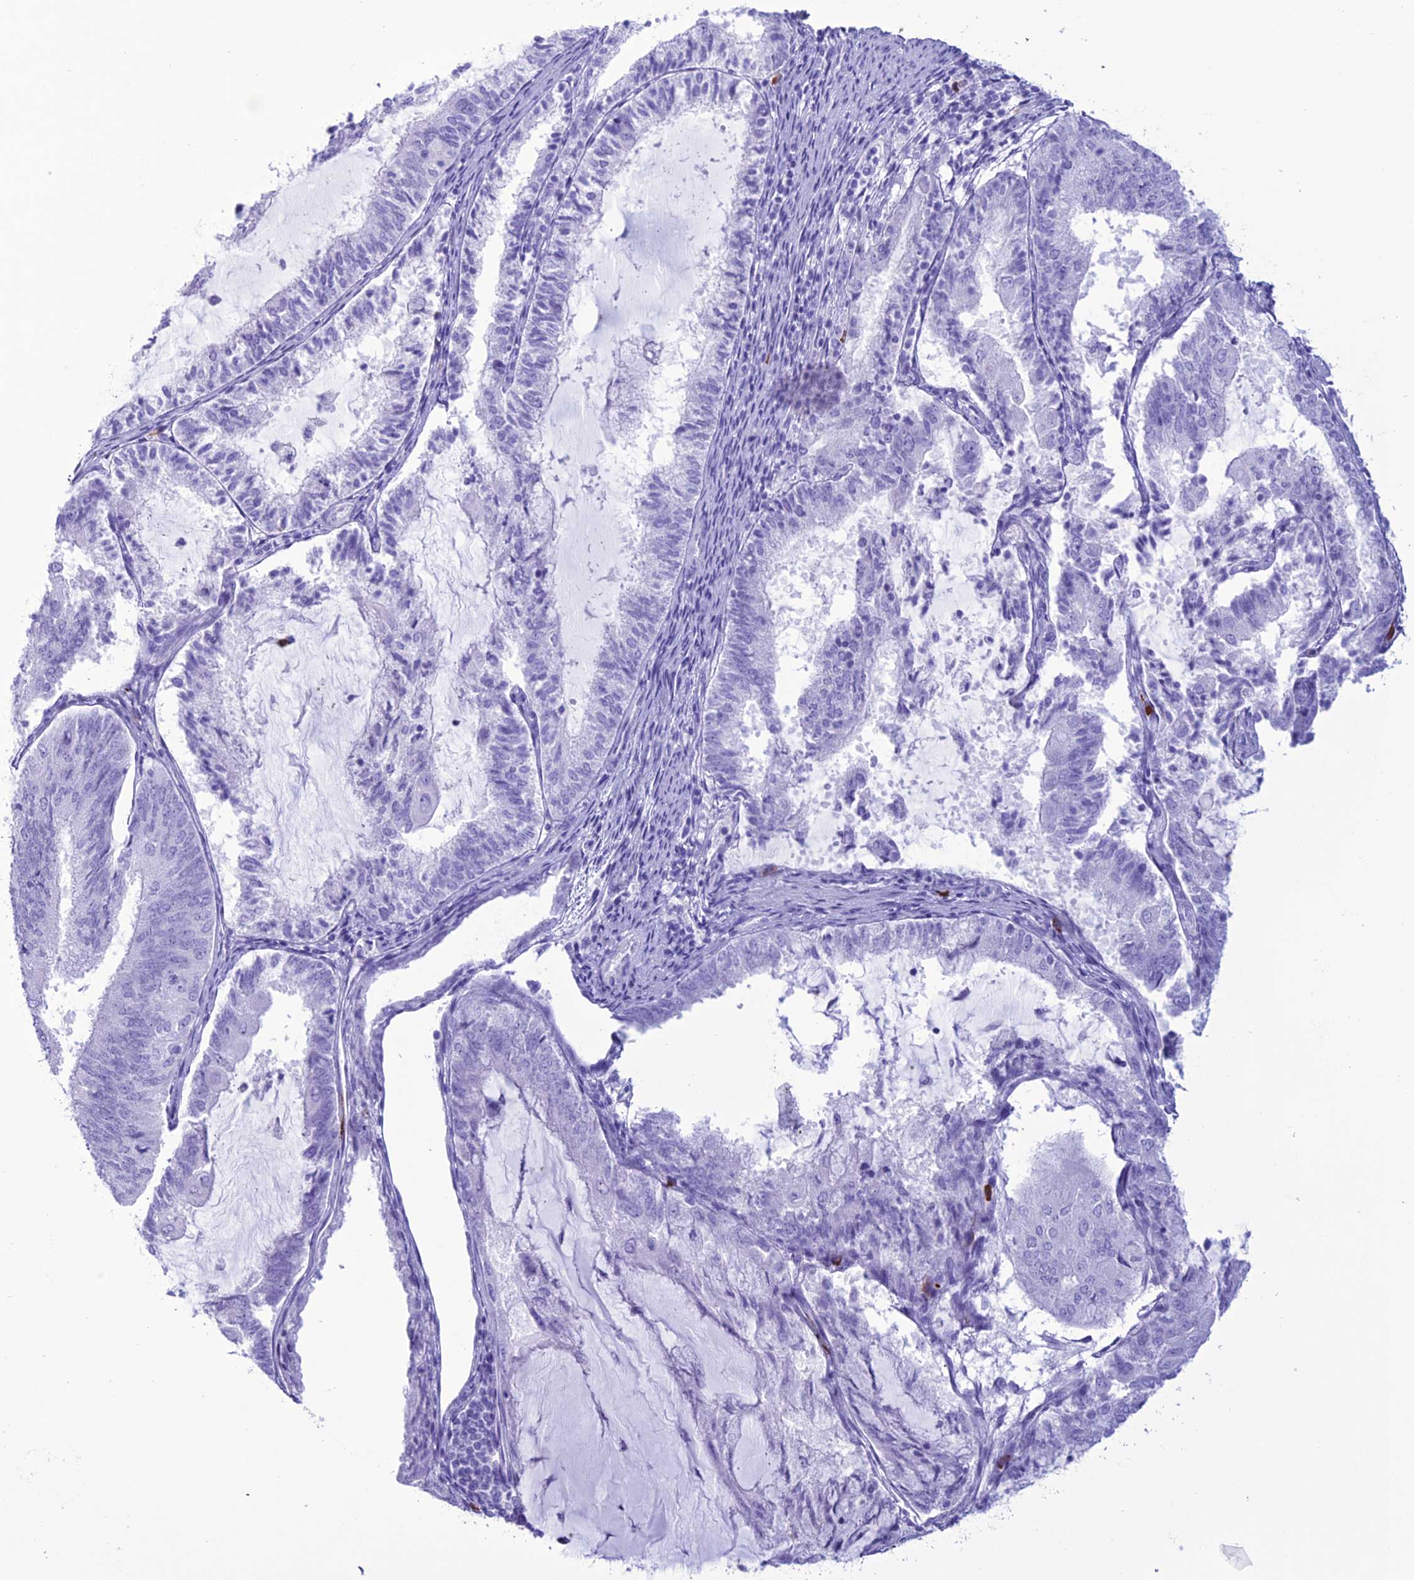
{"staining": {"intensity": "negative", "quantity": "none", "location": "none"}, "tissue": "endometrial cancer", "cell_type": "Tumor cells", "image_type": "cancer", "snomed": [{"axis": "morphology", "description": "Adenocarcinoma, NOS"}, {"axis": "topography", "description": "Endometrium"}], "caption": "High power microscopy micrograph of an immunohistochemistry image of endometrial adenocarcinoma, revealing no significant staining in tumor cells.", "gene": "MZB1", "patient": {"sex": "female", "age": 81}}